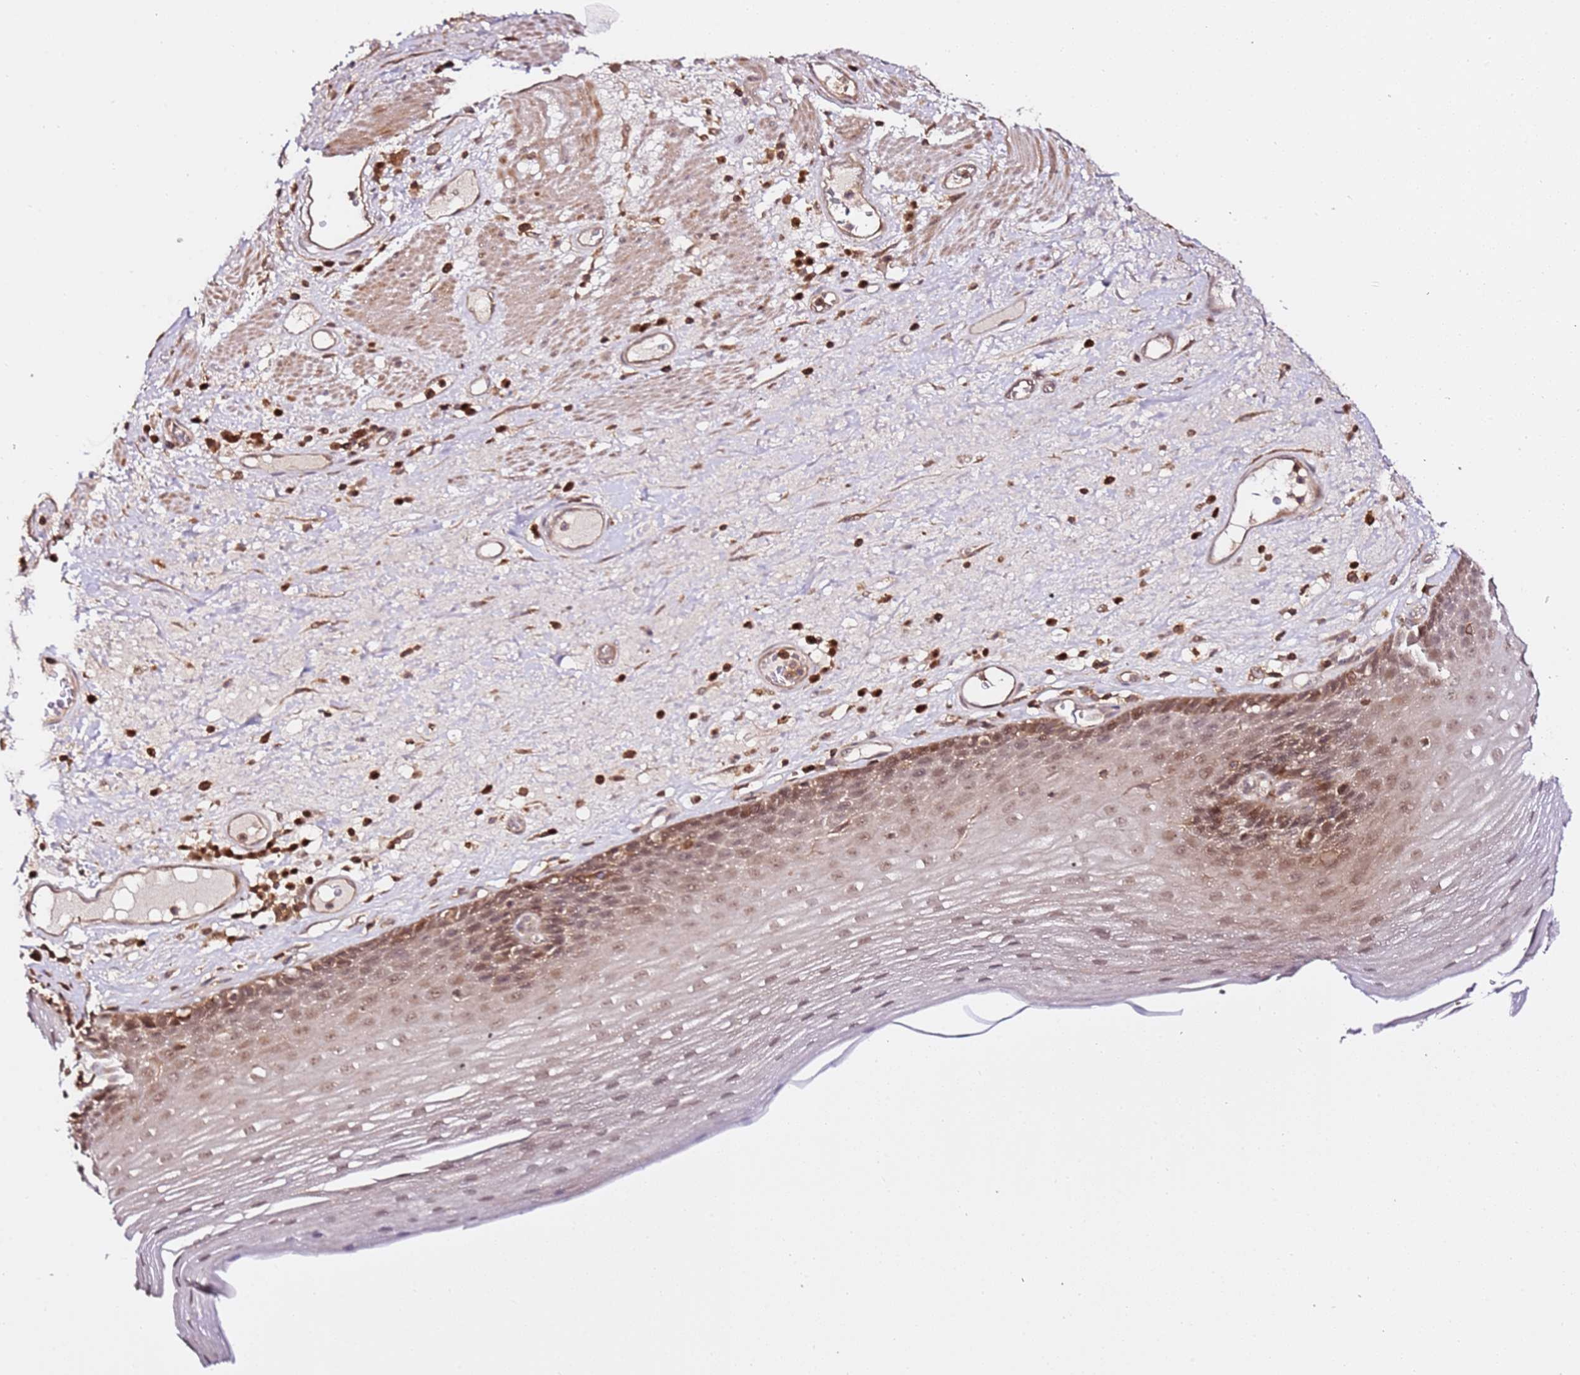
{"staining": {"intensity": "moderate", "quantity": "25%-75%", "location": "cytoplasmic/membranous,nuclear"}, "tissue": "esophagus", "cell_type": "Squamous epithelial cells", "image_type": "normal", "snomed": [{"axis": "morphology", "description": "Normal tissue, NOS"}, {"axis": "topography", "description": "Esophagus"}], "caption": "Protein staining of unremarkable esophagus demonstrates moderate cytoplasmic/membranous,nuclear expression in approximately 25%-75% of squamous epithelial cells.", "gene": "OR5V1", "patient": {"sex": "male", "age": 62}}